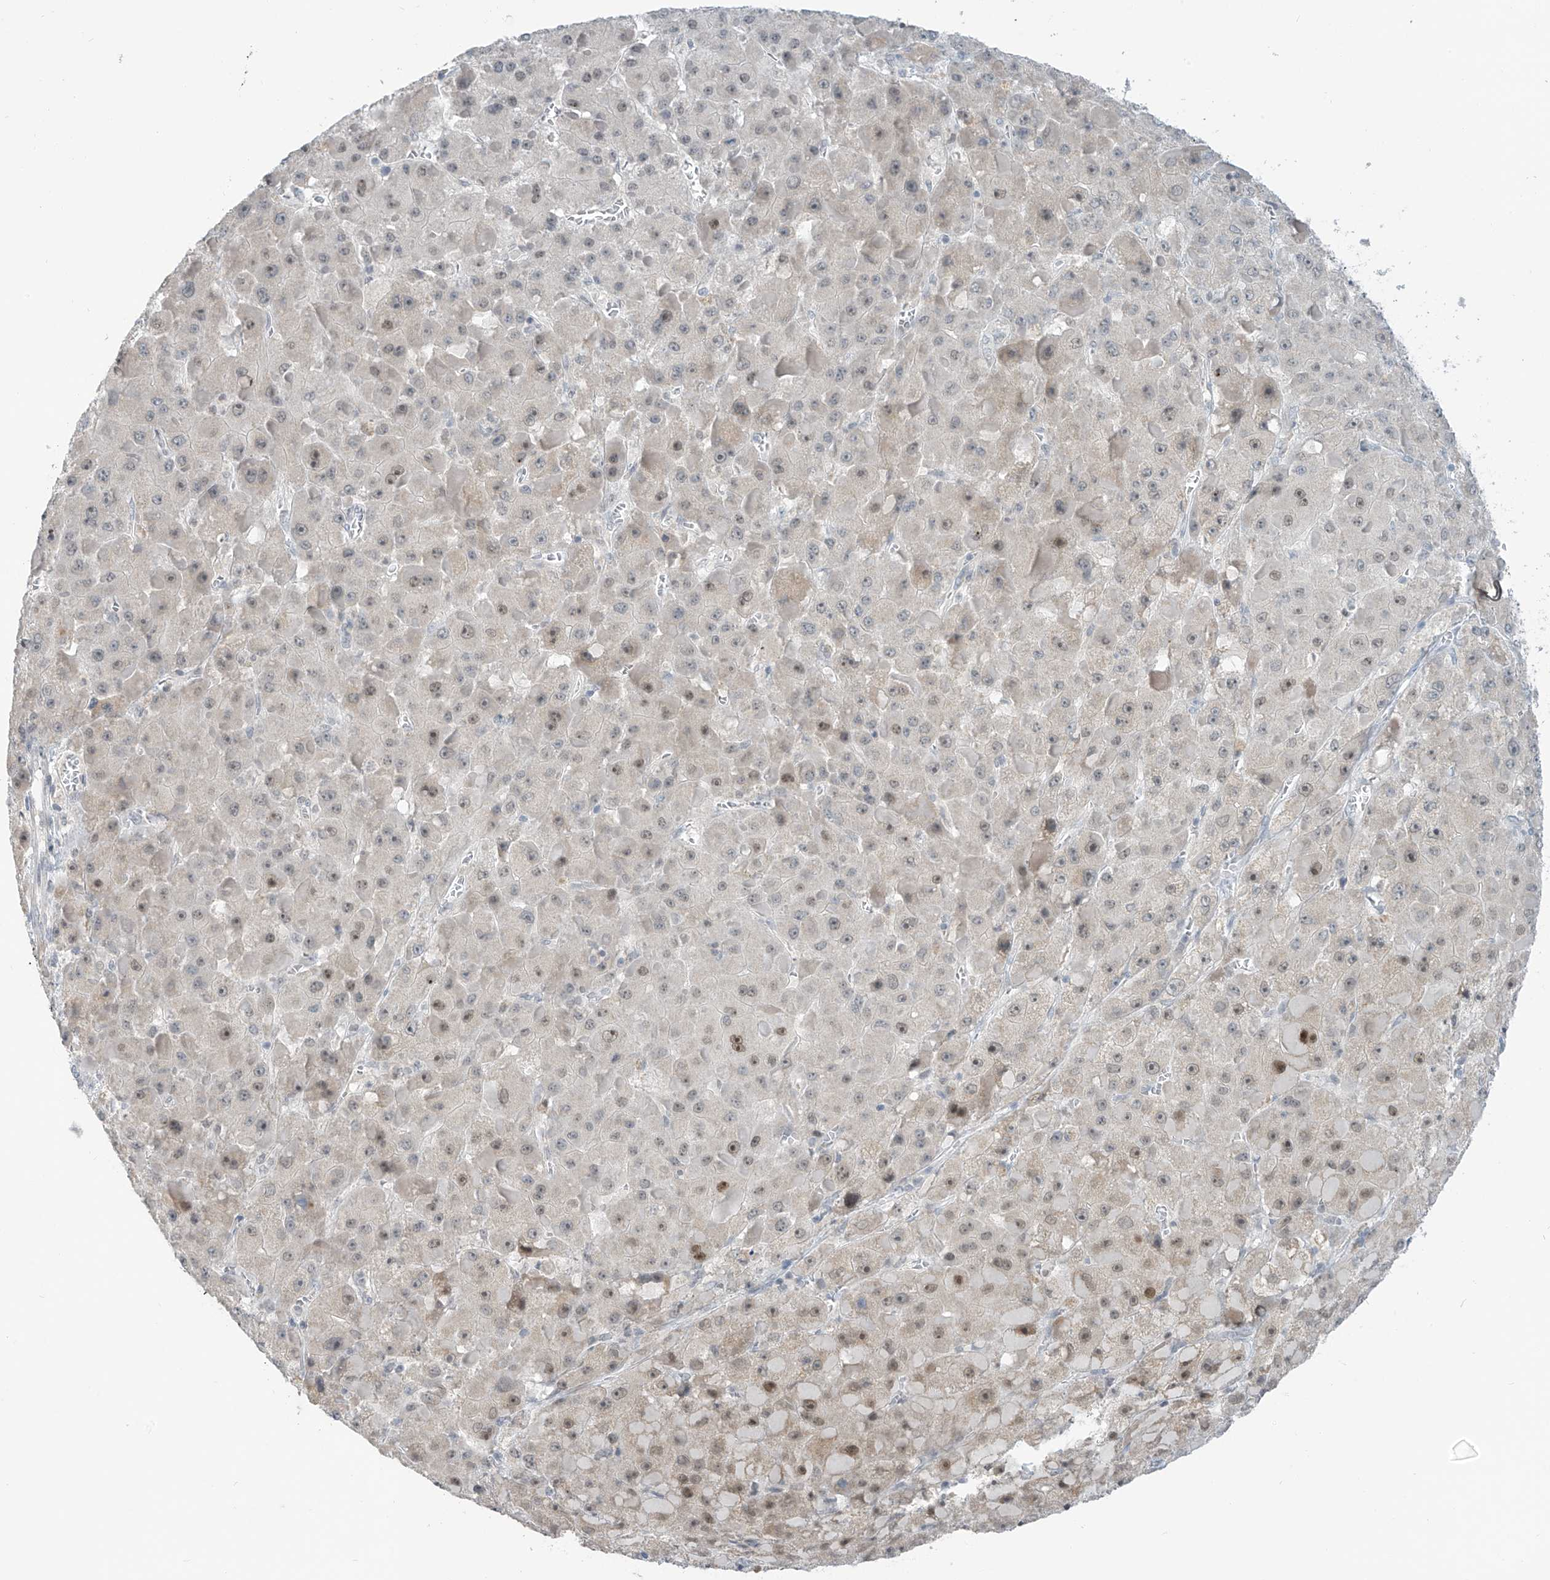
{"staining": {"intensity": "weak", "quantity": "25%-75%", "location": "nuclear"}, "tissue": "liver cancer", "cell_type": "Tumor cells", "image_type": "cancer", "snomed": [{"axis": "morphology", "description": "Carcinoma, Hepatocellular, NOS"}, {"axis": "topography", "description": "Liver"}], "caption": "A brown stain labels weak nuclear expression of a protein in liver cancer (hepatocellular carcinoma) tumor cells. (Stains: DAB in brown, nuclei in blue, Microscopy: brightfield microscopy at high magnification).", "gene": "METAP1D", "patient": {"sex": "female", "age": 73}}